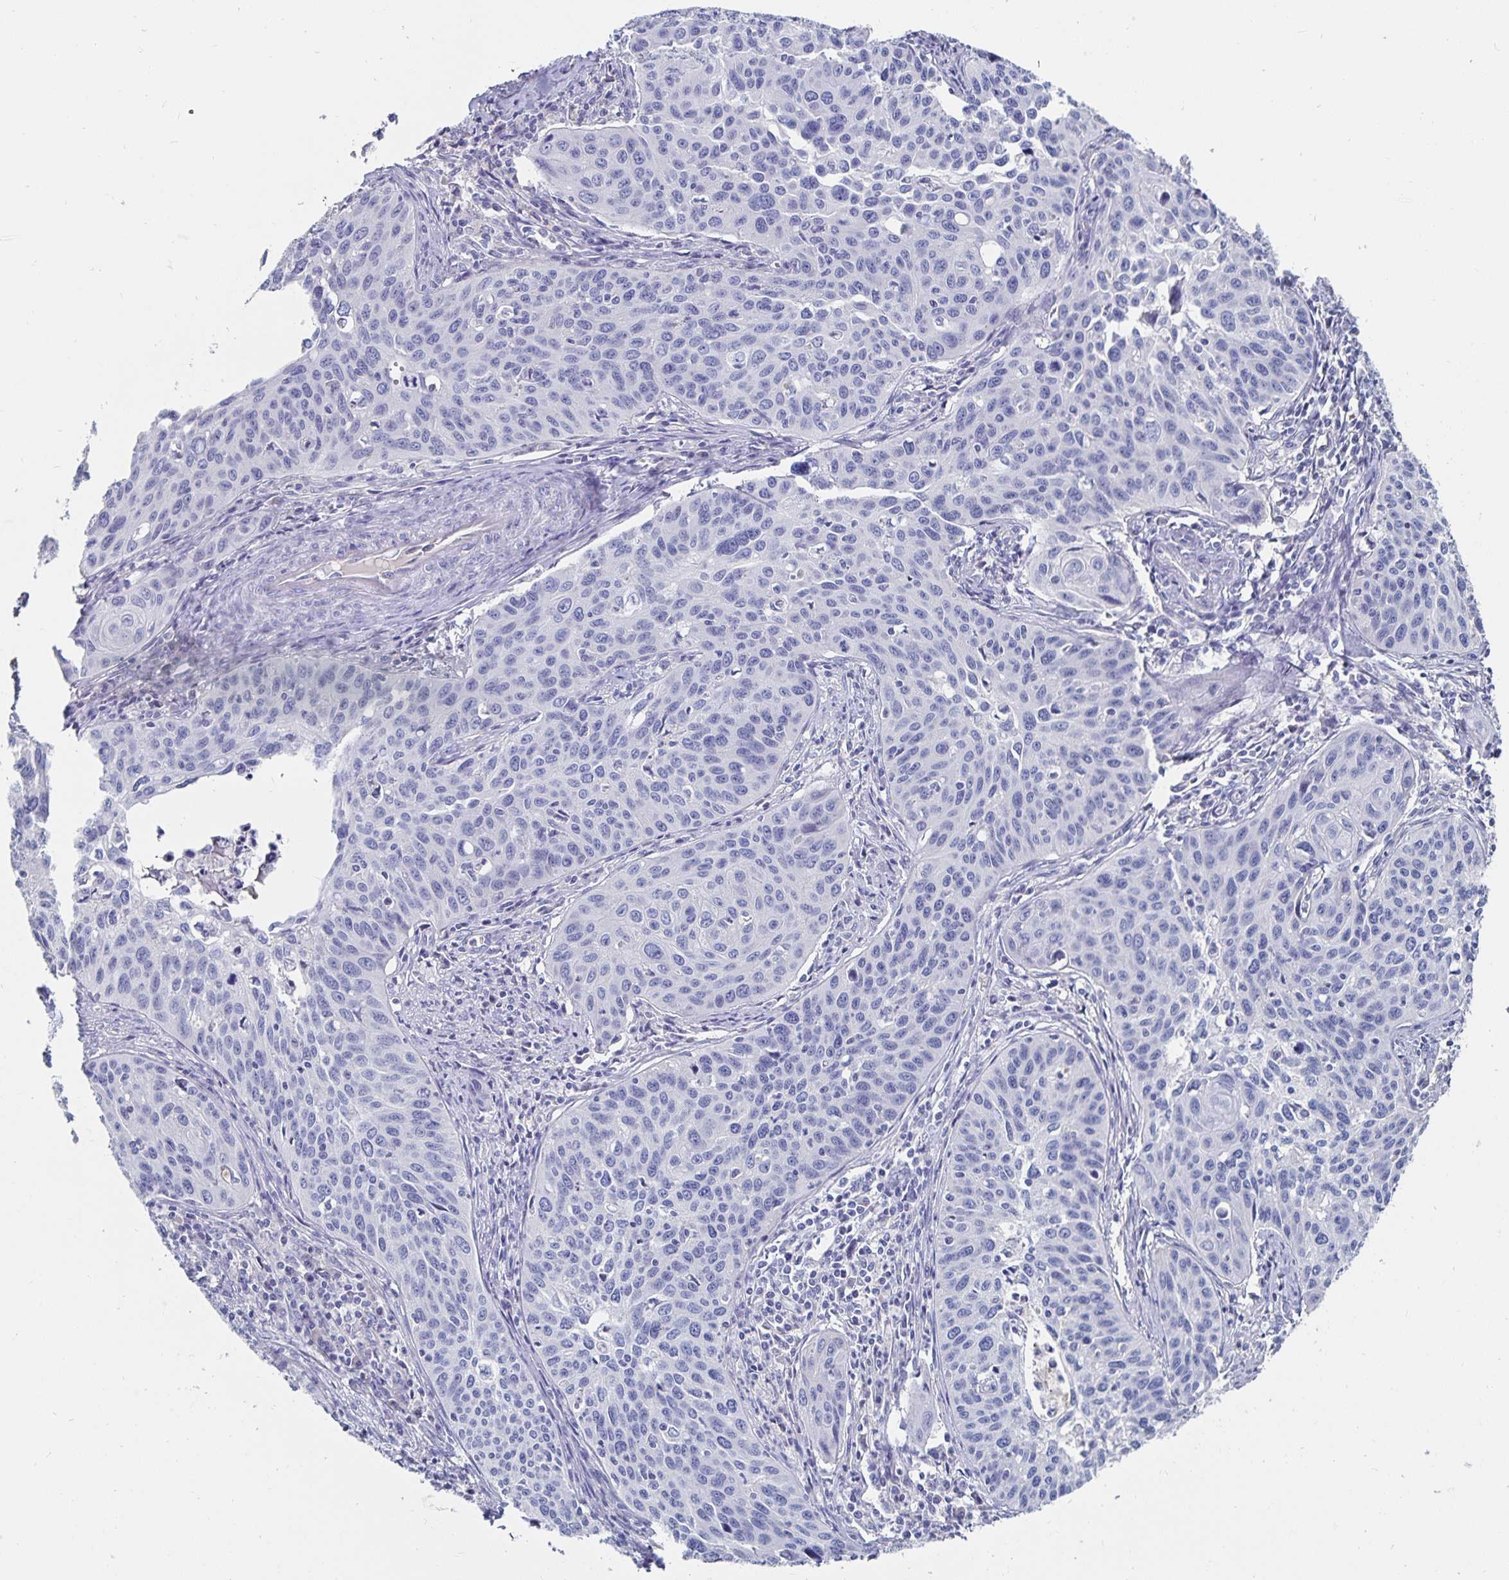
{"staining": {"intensity": "negative", "quantity": "none", "location": "none"}, "tissue": "cervical cancer", "cell_type": "Tumor cells", "image_type": "cancer", "snomed": [{"axis": "morphology", "description": "Squamous cell carcinoma, NOS"}, {"axis": "topography", "description": "Cervix"}], "caption": "A histopathology image of cervical cancer (squamous cell carcinoma) stained for a protein shows no brown staining in tumor cells.", "gene": "CFAP69", "patient": {"sex": "female", "age": 31}}